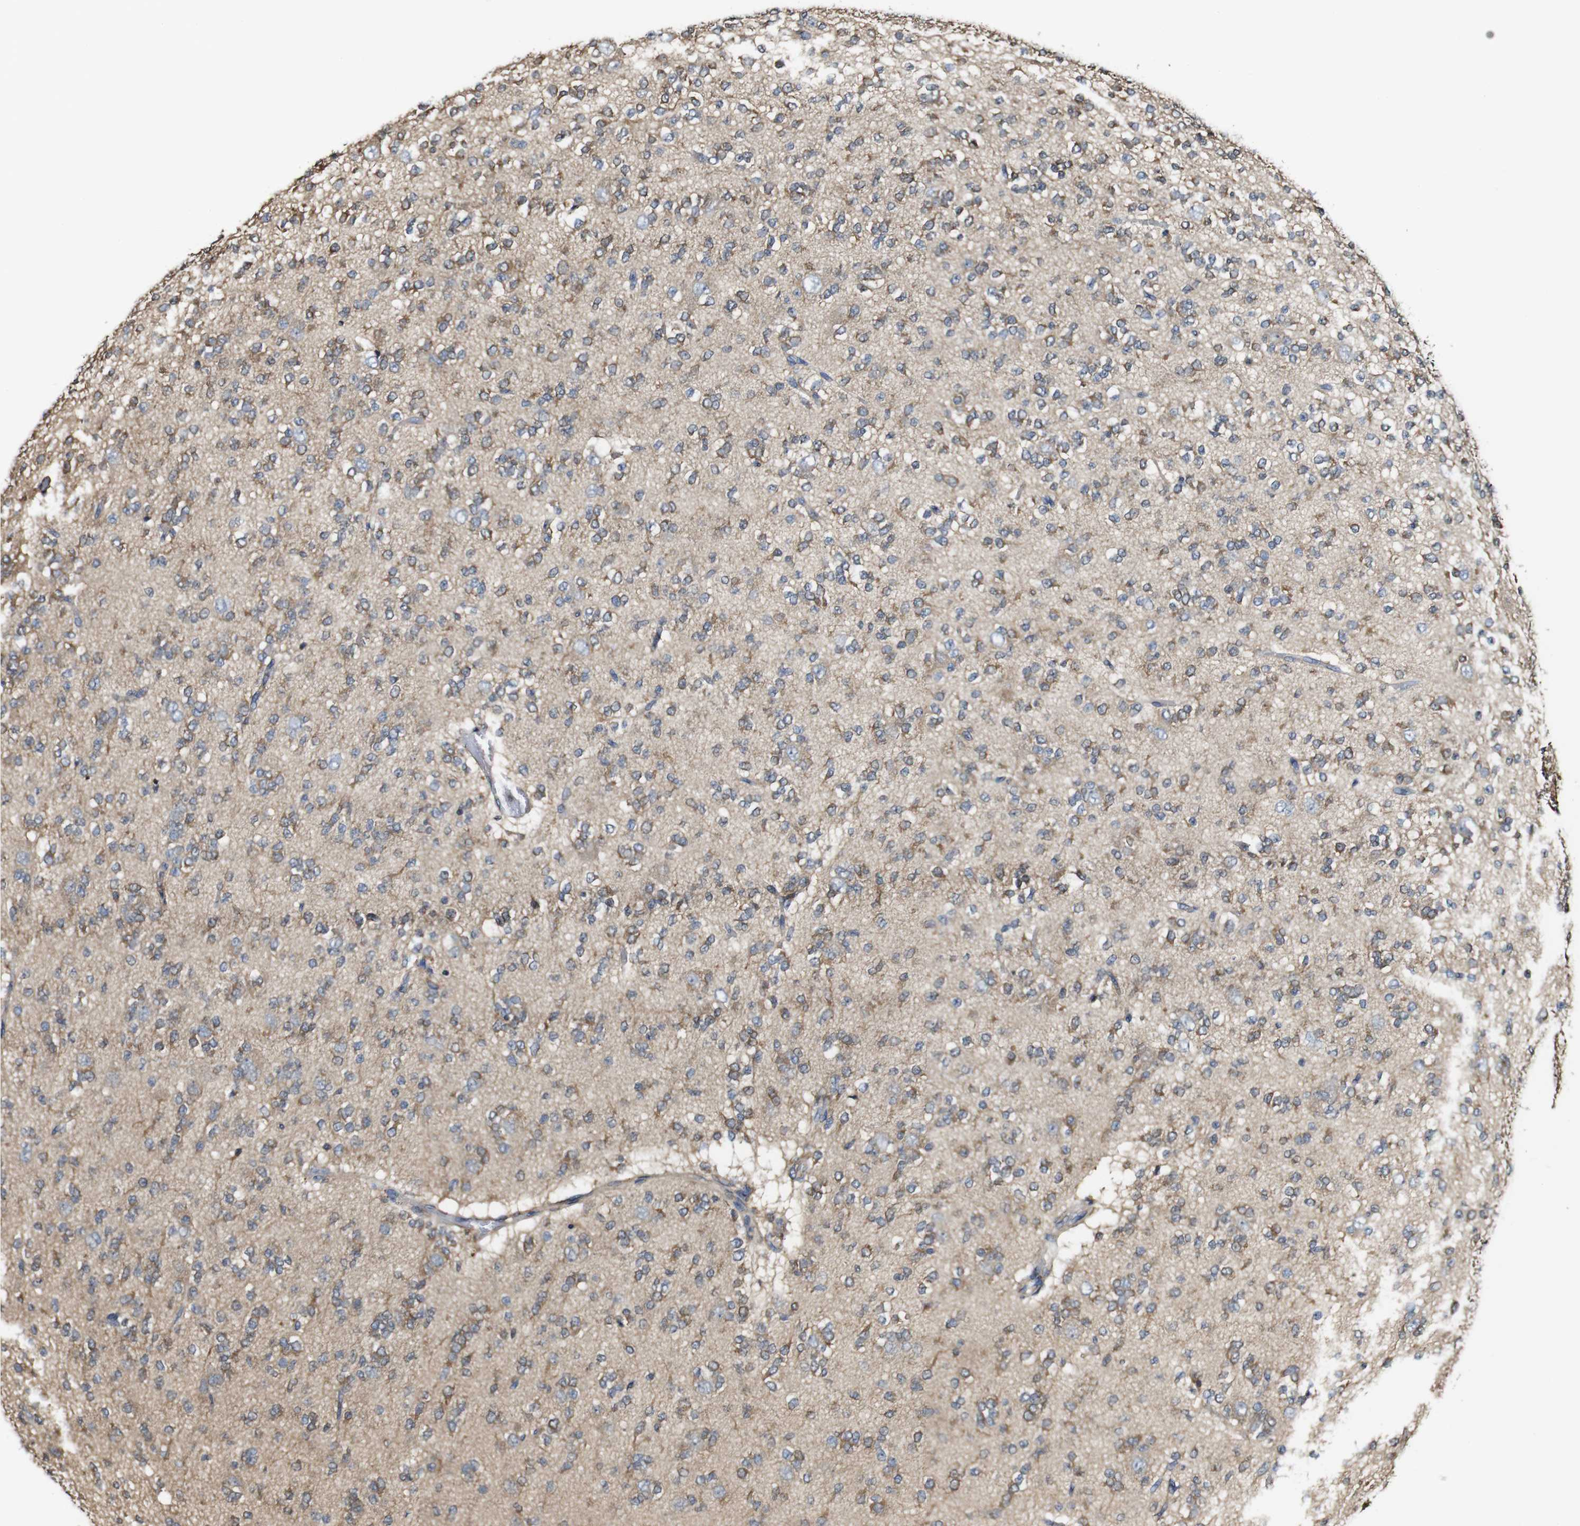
{"staining": {"intensity": "weak", "quantity": "25%-75%", "location": "cytoplasmic/membranous"}, "tissue": "glioma", "cell_type": "Tumor cells", "image_type": "cancer", "snomed": [{"axis": "morphology", "description": "Glioma, malignant, Low grade"}, {"axis": "topography", "description": "Brain"}], "caption": "Immunohistochemical staining of human glioma demonstrates low levels of weak cytoplasmic/membranous protein staining in about 25%-75% of tumor cells.", "gene": "PTPRR", "patient": {"sex": "male", "age": 38}}